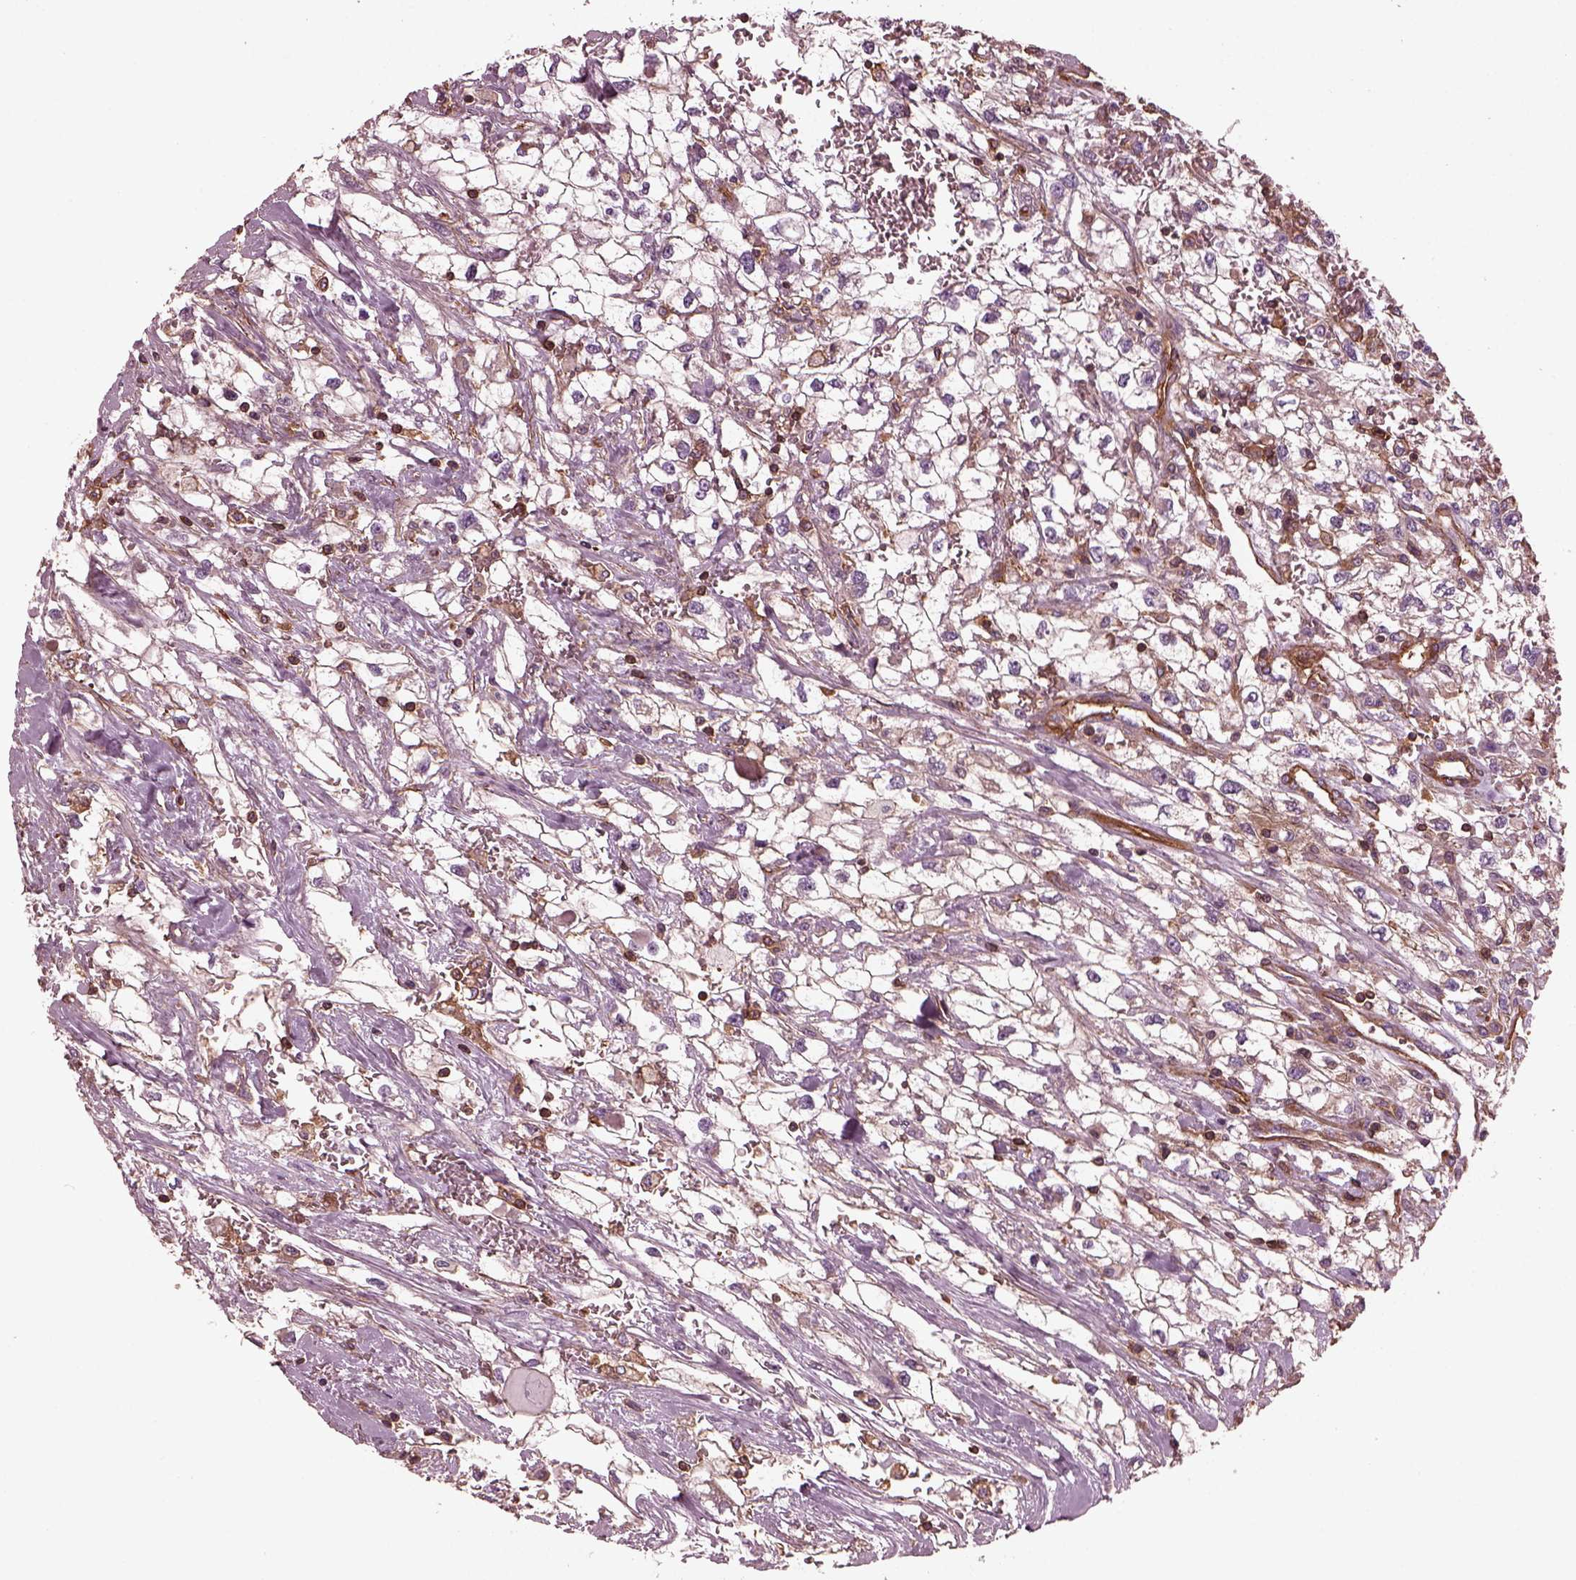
{"staining": {"intensity": "negative", "quantity": "none", "location": "none"}, "tissue": "renal cancer", "cell_type": "Tumor cells", "image_type": "cancer", "snomed": [{"axis": "morphology", "description": "Adenocarcinoma, NOS"}, {"axis": "topography", "description": "Kidney"}], "caption": "High power microscopy micrograph of an immunohistochemistry (IHC) image of renal cancer (adenocarcinoma), revealing no significant expression in tumor cells.", "gene": "MYL6", "patient": {"sex": "male", "age": 59}}